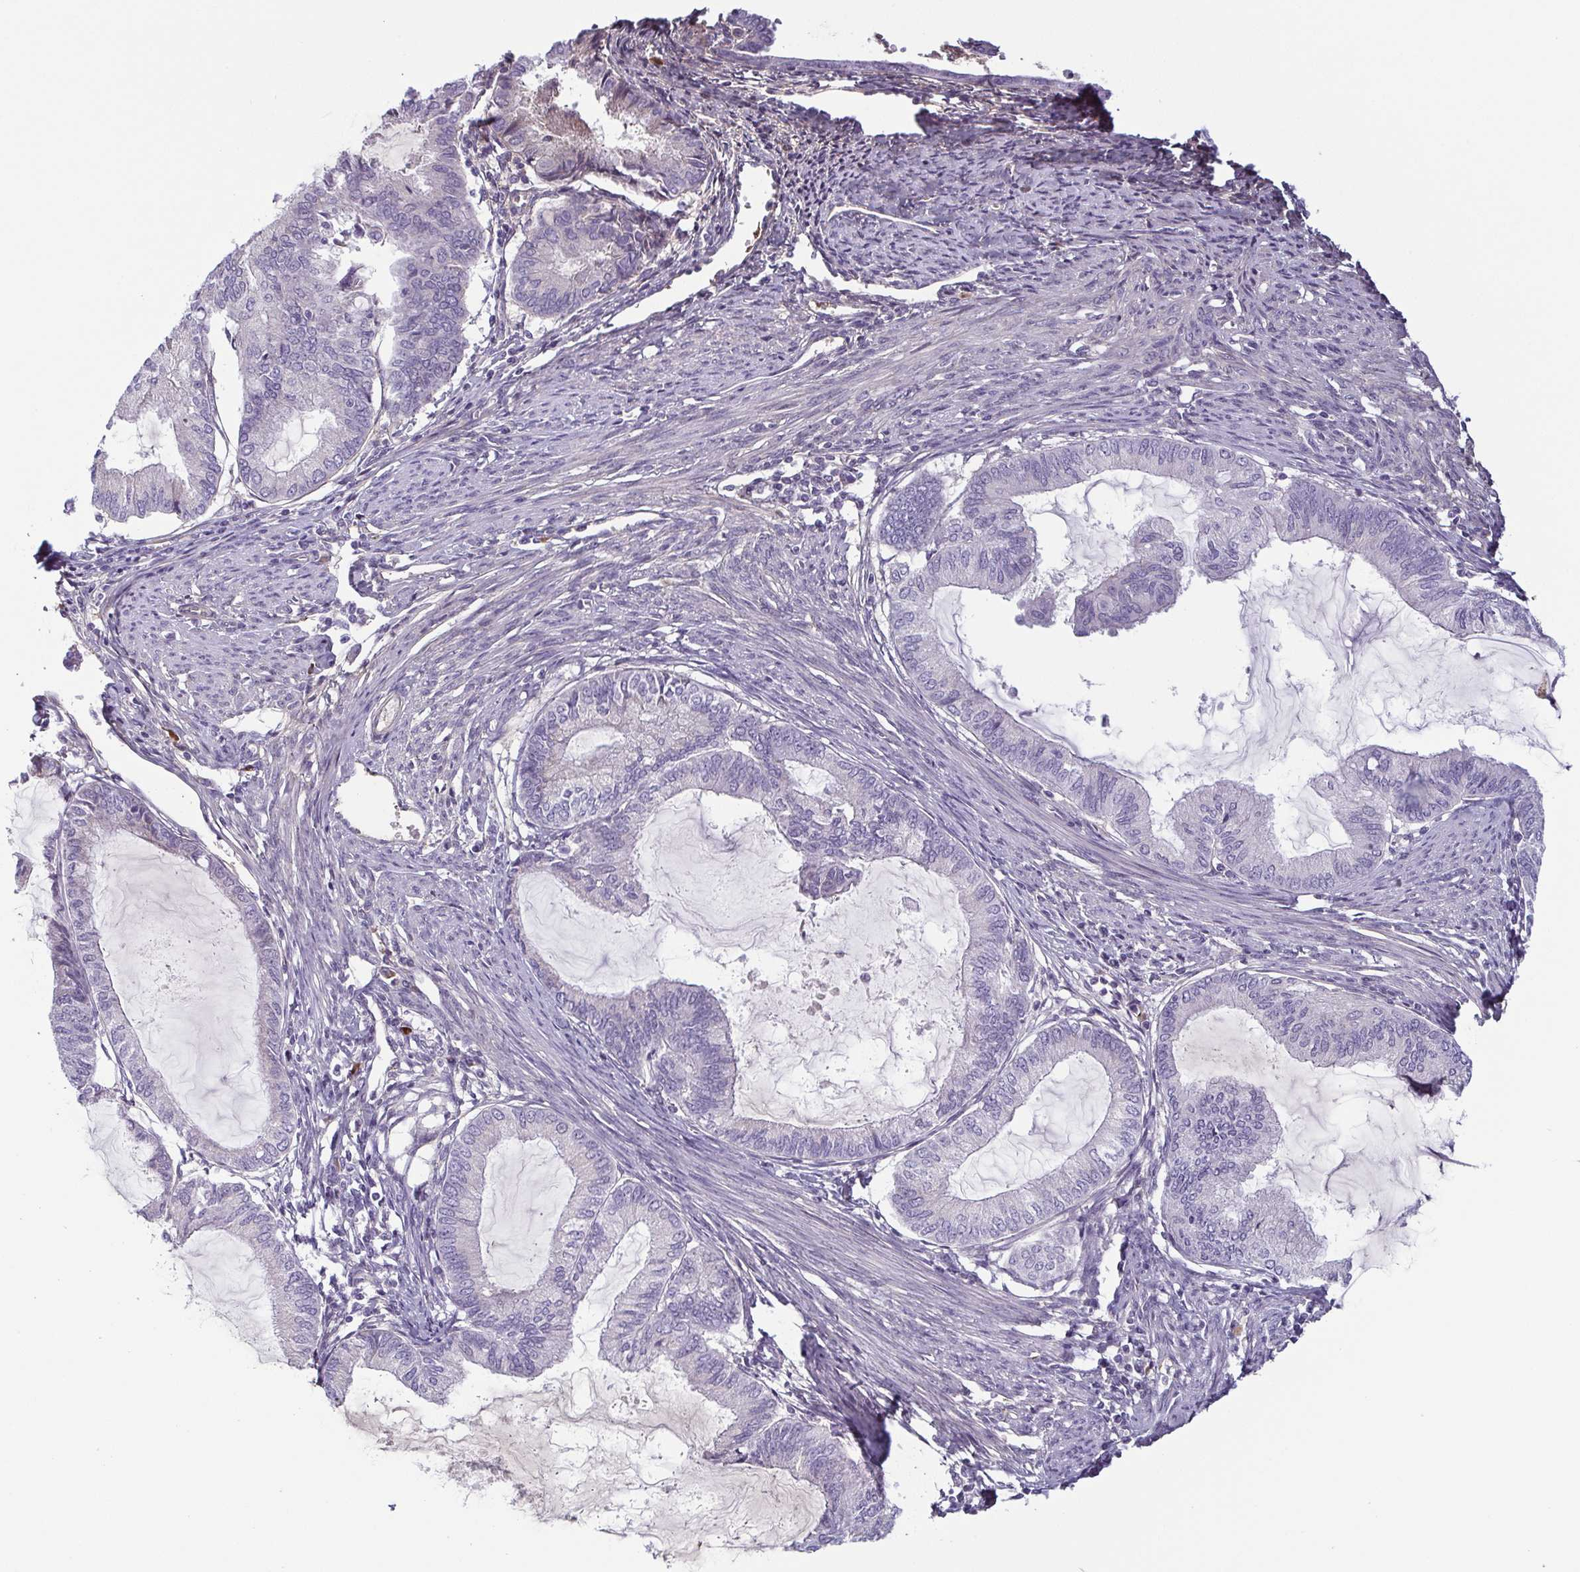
{"staining": {"intensity": "negative", "quantity": "none", "location": "none"}, "tissue": "endometrial cancer", "cell_type": "Tumor cells", "image_type": "cancer", "snomed": [{"axis": "morphology", "description": "Adenocarcinoma, NOS"}, {"axis": "topography", "description": "Endometrium"}], "caption": "Endometrial adenocarcinoma was stained to show a protein in brown. There is no significant staining in tumor cells.", "gene": "ECM1", "patient": {"sex": "female", "age": 86}}